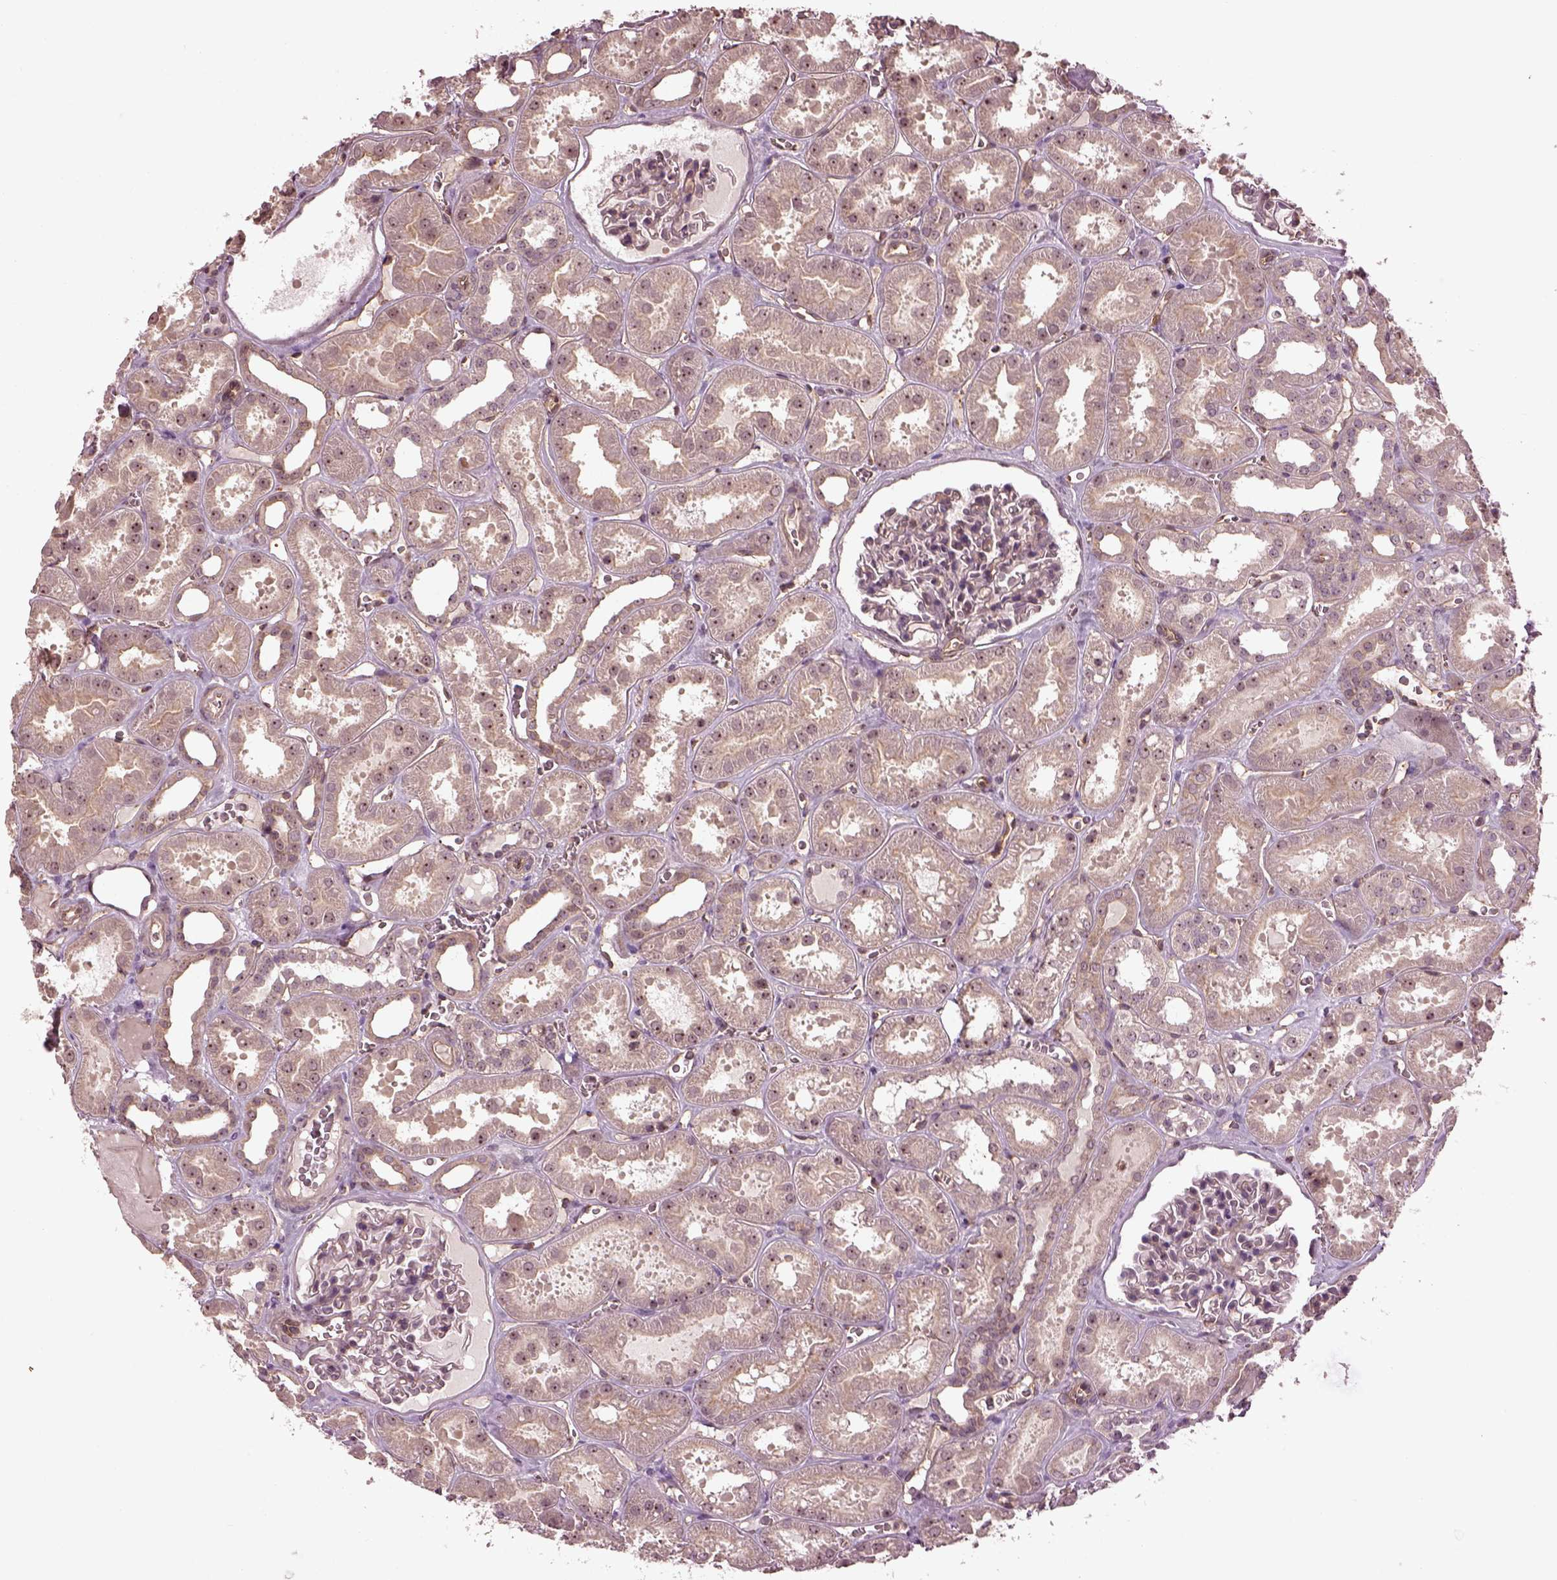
{"staining": {"intensity": "weak", "quantity": "<25%", "location": "cytoplasmic/membranous"}, "tissue": "kidney", "cell_type": "Cells in glomeruli", "image_type": "normal", "snomed": [{"axis": "morphology", "description": "Normal tissue, NOS"}, {"axis": "topography", "description": "Kidney"}], "caption": "Histopathology image shows no significant protein staining in cells in glomeruli of benign kidney. The staining is performed using DAB (3,3'-diaminobenzidine) brown chromogen with nuclei counter-stained in using hematoxylin.", "gene": "GNRH1", "patient": {"sex": "female", "age": 41}}